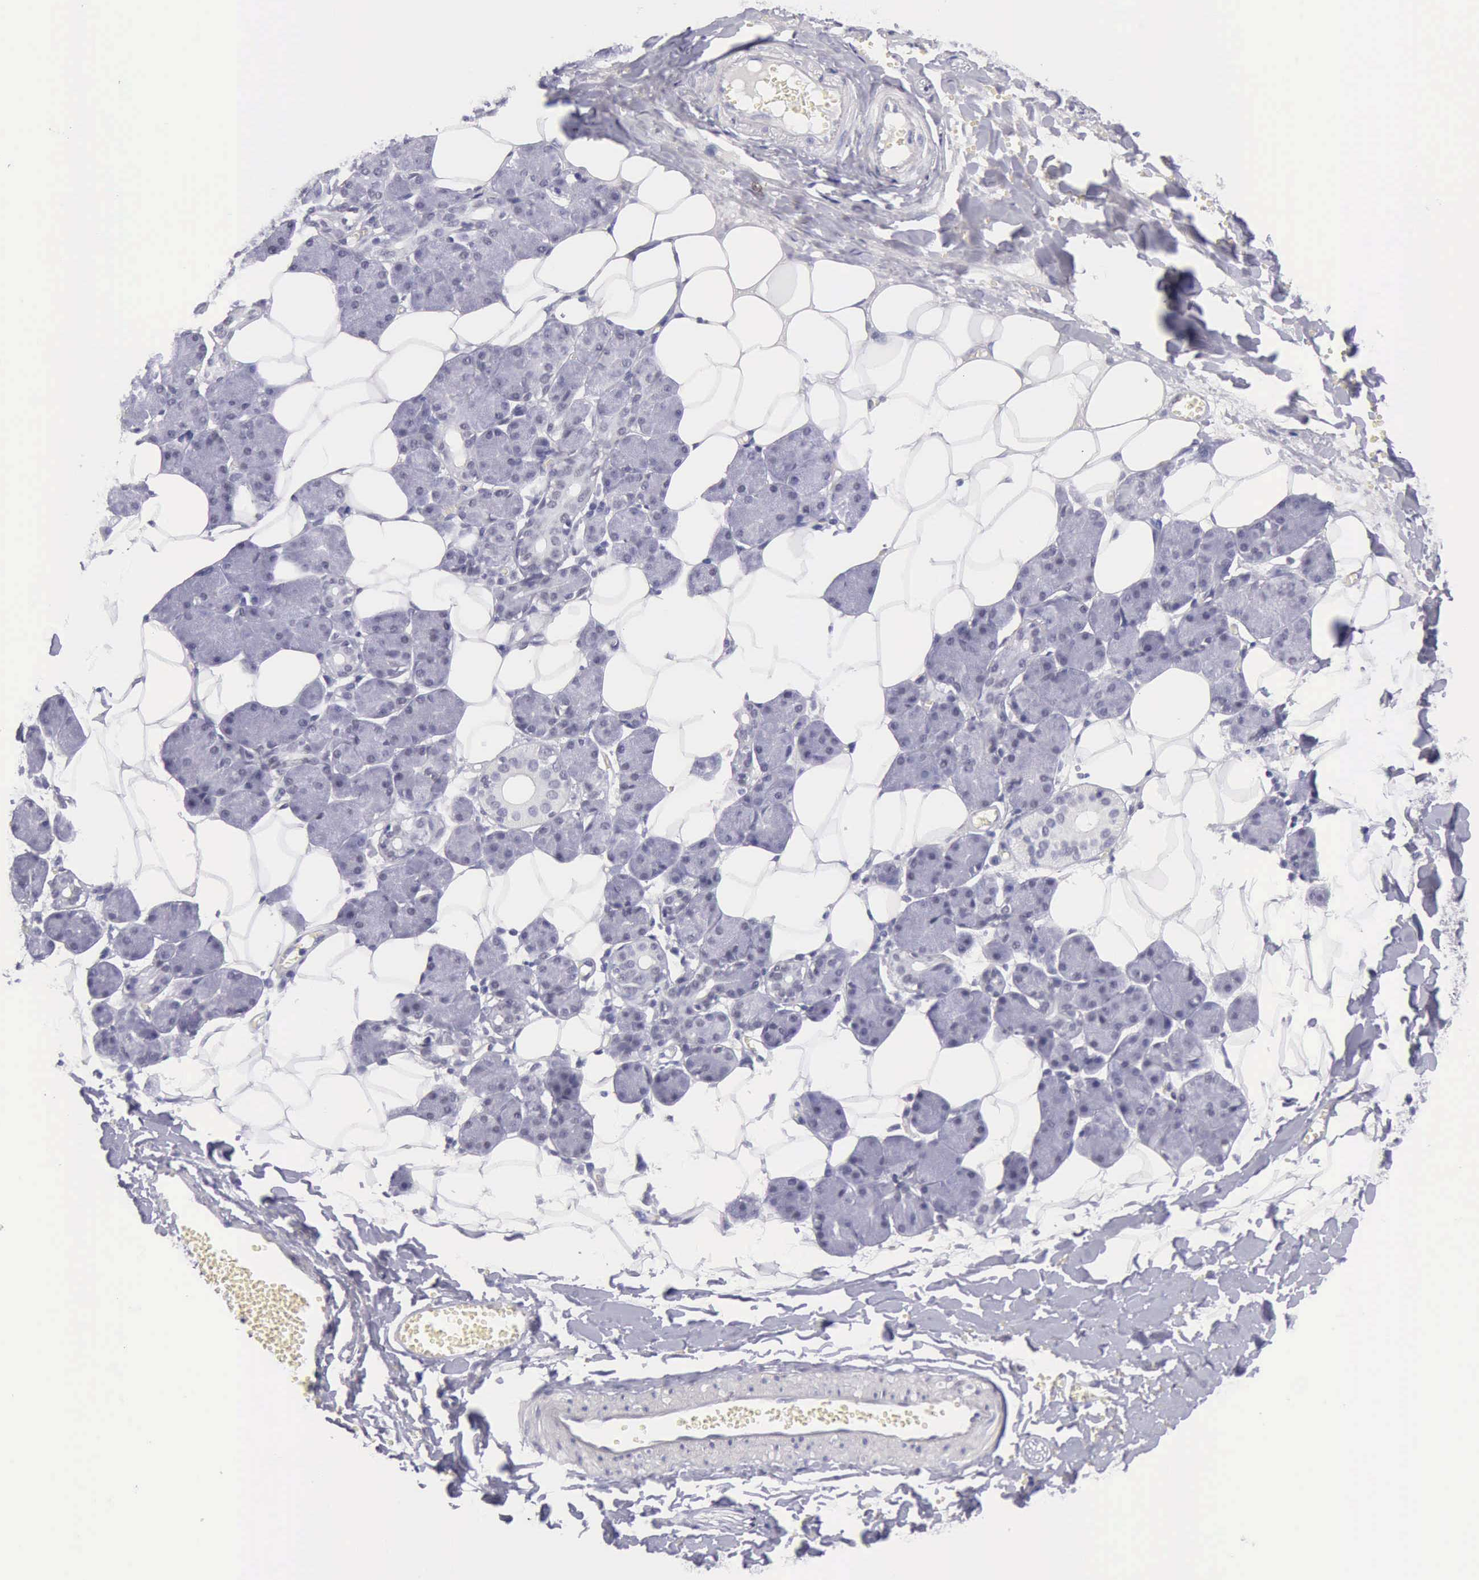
{"staining": {"intensity": "weak", "quantity": "<25%", "location": "nuclear"}, "tissue": "salivary gland", "cell_type": "Glandular cells", "image_type": "normal", "snomed": [{"axis": "morphology", "description": "Normal tissue, NOS"}, {"axis": "morphology", "description": "Adenoma, NOS"}, {"axis": "topography", "description": "Salivary gland"}], "caption": "This is an IHC image of normal human salivary gland. There is no staining in glandular cells.", "gene": "EP300", "patient": {"sex": "female", "age": 32}}